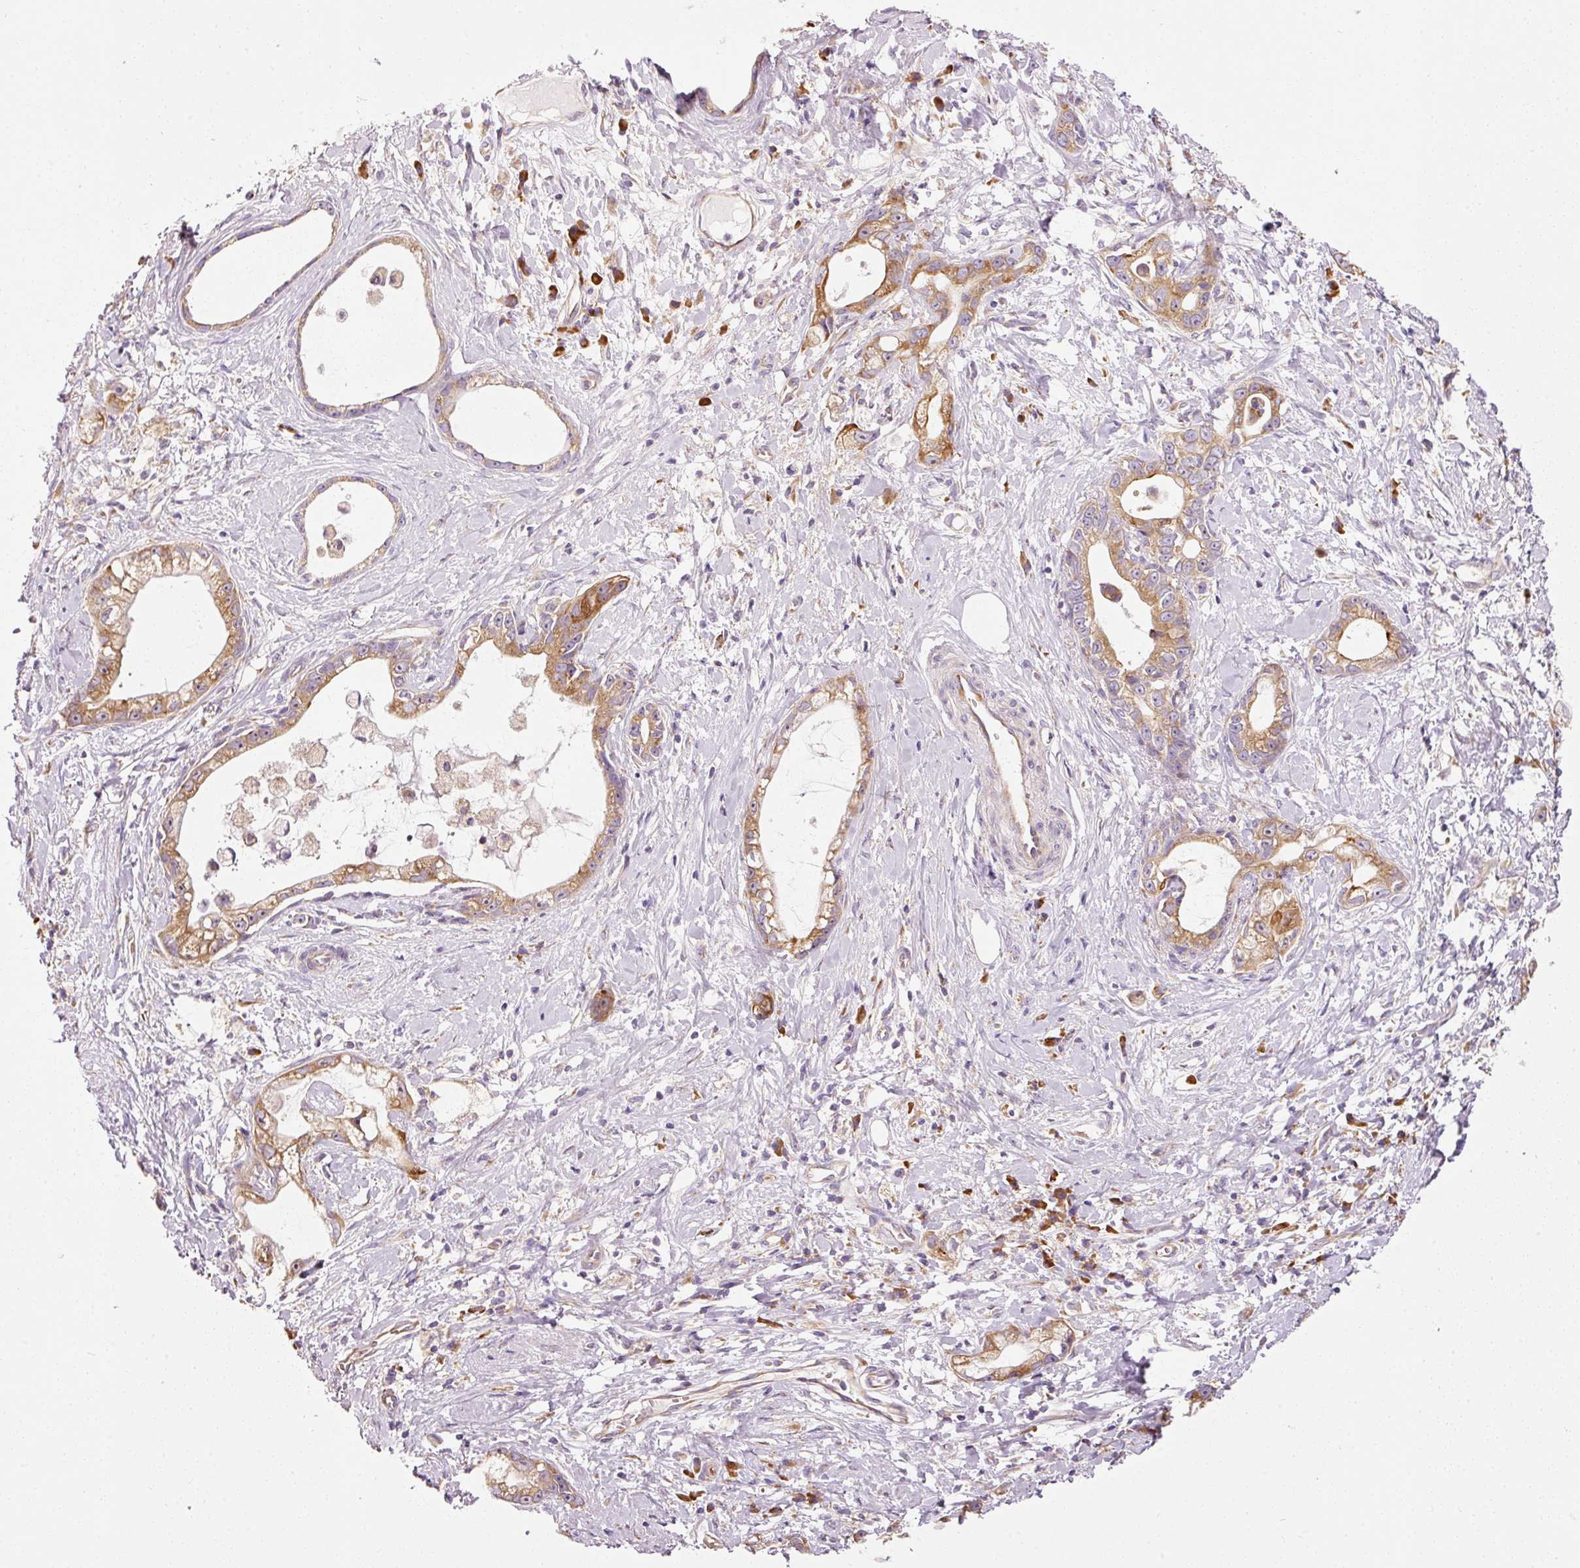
{"staining": {"intensity": "moderate", "quantity": ">75%", "location": "cytoplasmic/membranous"}, "tissue": "stomach cancer", "cell_type": "Tumor cells", "image_type": "cancer", "snomed": [{"axis": "morphology", "description": "Adenocarcinoma, NOS"}, {"axis": "topography", "description": "Stomach"}], "caption": "This micrograph reveals immunohistochemistry (IHC) staining of stomach adenocarcinoma, with medium moderate cytoplasmic/membranous expression in about >75% of tumor cells.", "gene": "RPL10A", "patient": {"sex": "male", "age": 55}}